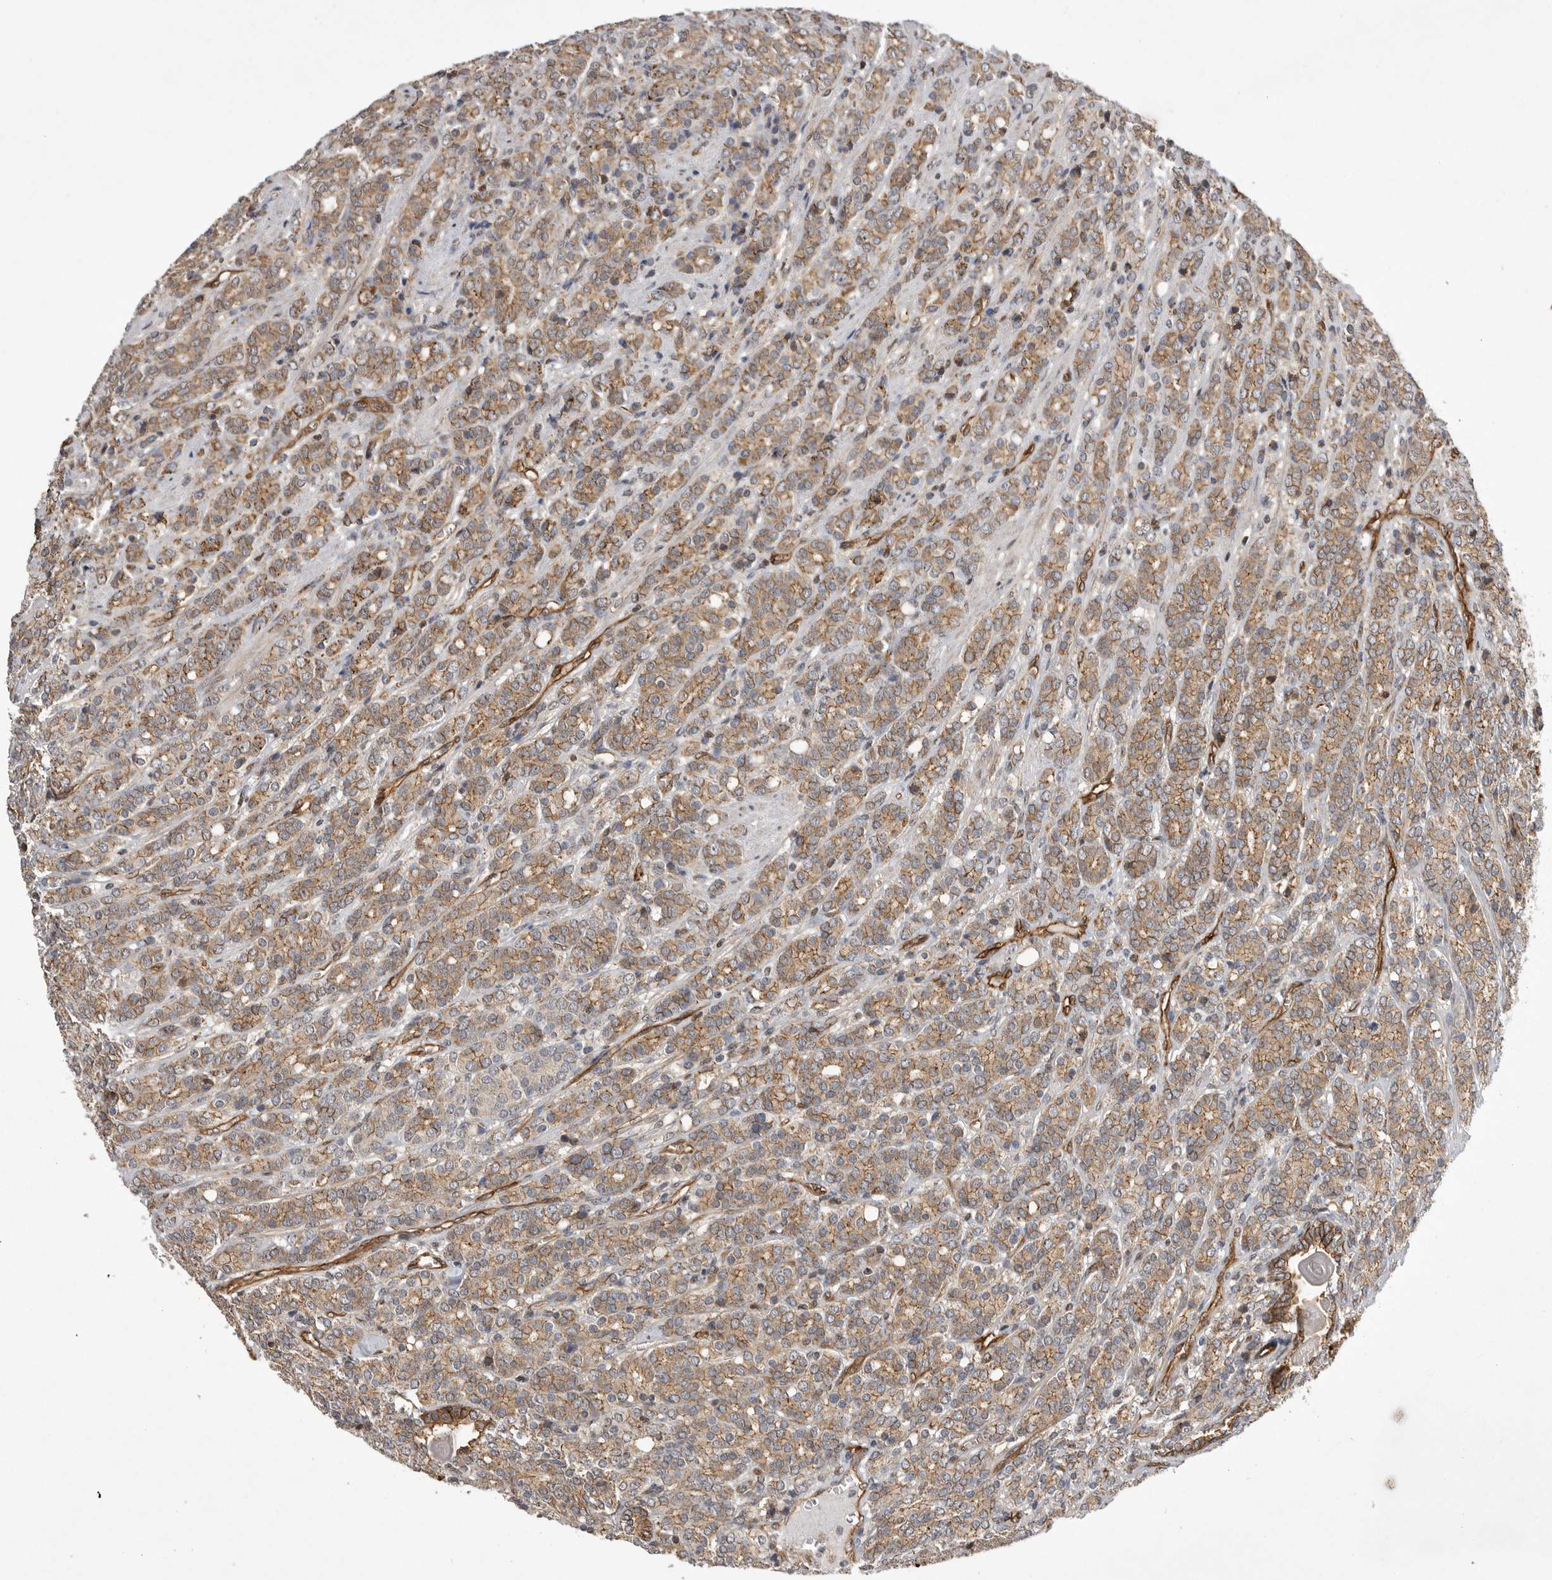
{"staining": {"intensity": "moderate", "quantity": ">75%", "location": "cytoplasmic/membranous"}, "tissue": "prostate cancer", "cell_type": "Tumor cells", "image_type": "cancer", "snomed": [{"axis": "morphology", "description": "Adenocarcinoma, High grade"}, {"axis": "topography", "description": "Prostate"}], "caption": "Moderate cytoplasmic/membranous positivity for a protein is appreciated in about >75% of tumor cells of prostate cancer (high-grade adenocarcinoma) using IHC.", "gene": "NECTIN1", "patient": {"sex": "male", "age": 62}}